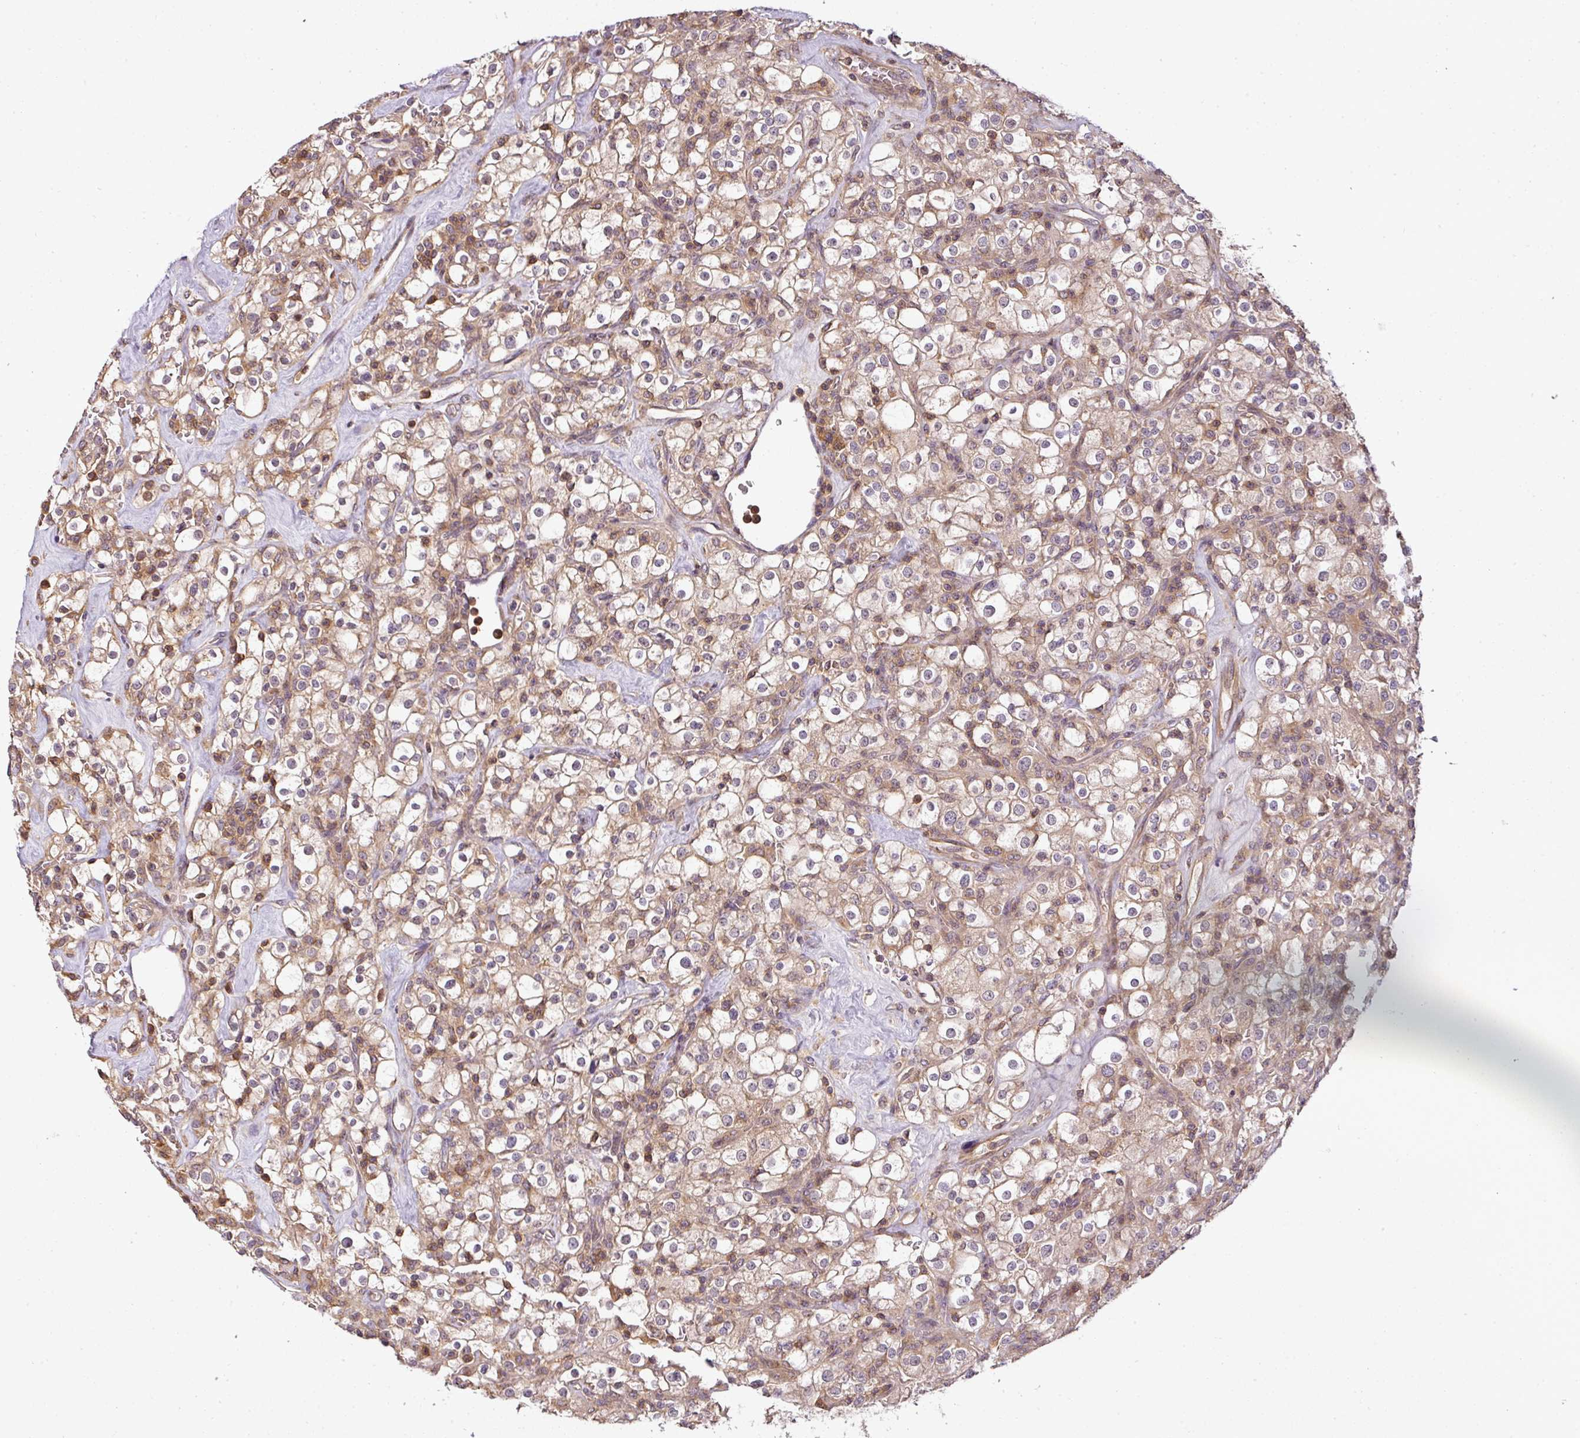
{"staining": {"intensity": "weak", "quantity": "25%-75%", "location": "cytoplasmic/membranous"}, "tissue": "renal cancer", "cell_type": "Tumor cells", "image_type": "cancer", "snomed": [{"axis": "morphology", "description": "Adenocarcinoma, NOS"}, {"axis": "topography", "description": "Kidney"}], "caption": "Renal cancer (adenocarcinoma) stained with a brown dye shows weak cytoplasmic/membranous positive positivity in about 25%-75% of tumor cells.", "gene": "TCL1B", "patient": {"sex": "female", "age": 74}}